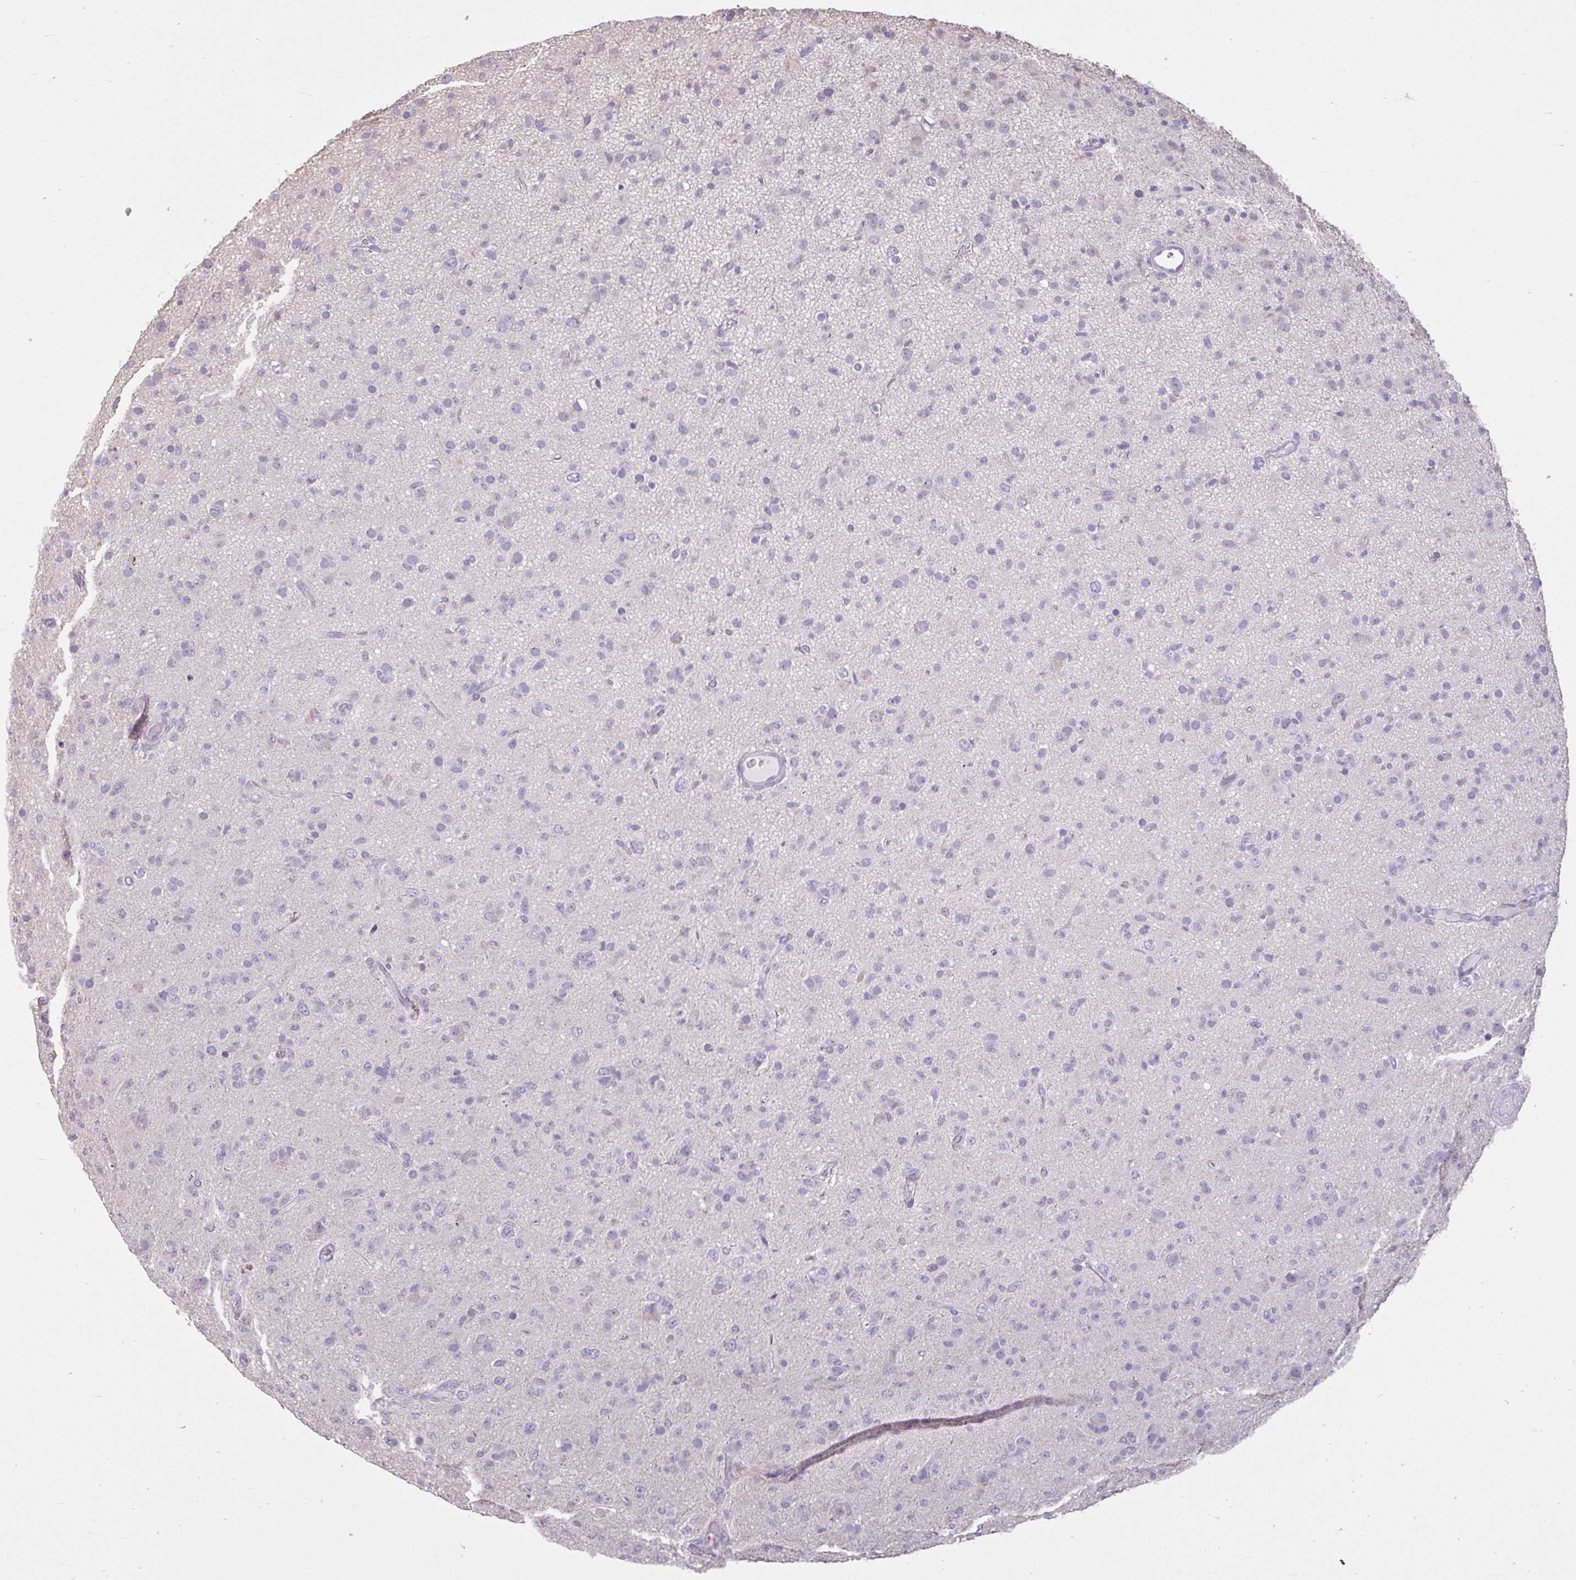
{"staining": {"intensity": "negative", "quantity": "none", "location": "none"}, "tissue": "glioma", "cell_type": "Tumor cells", "image_type": "cancer", "snomed": [{"axis": "morphology", "description": "Glioma, malignant, Low grade"}, {"axis": "topography", "description": "Brain"}], "caption": "The micrograph shows no staining of tumor cells in glioma. (DAB immunohistochemistry with hematoxylin counter stain).", "gene": "CDH19", "patient": {"sex": "male", "age": 65}}